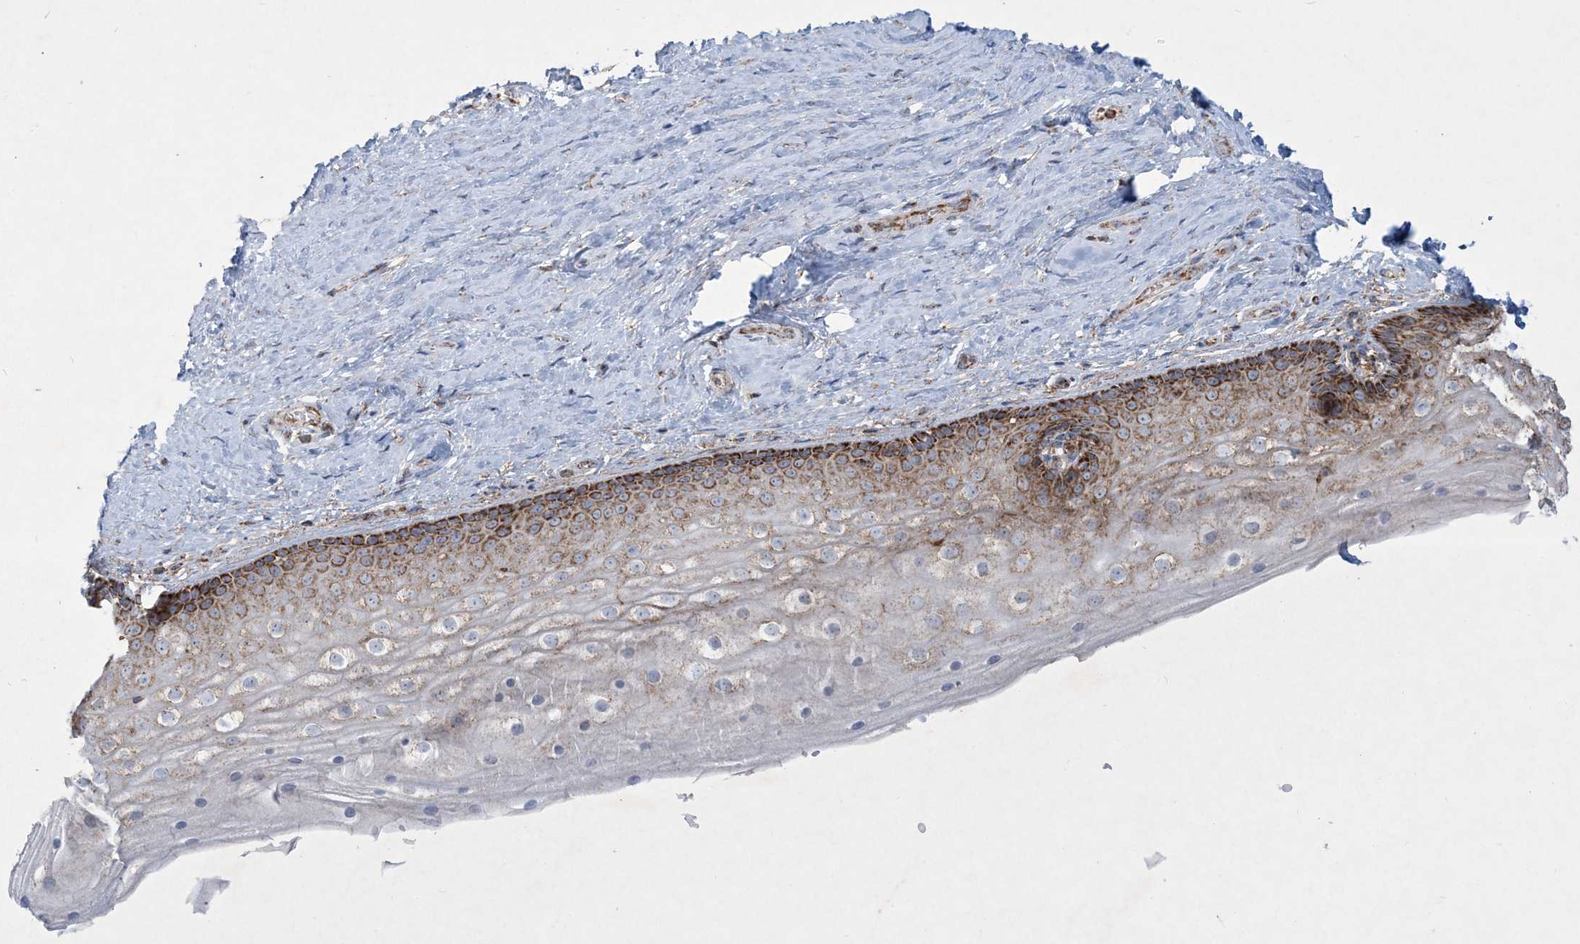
{"staining": {"intensity": "moderate", "quantity": ">75%", "location": "cytoplasmic/membranous"}, "tissue": "vagina", "cell_type": "Squamous epithelial cells", "image_type": "normal", "snomed": [{"axis": "morphology", "description": "Normal tissue, NOS"}, {"axis": "topography", "description": "Vagina"}], "caption": "The immunohistochemical stain shows moderate cytoplasmic/membranous positivity in squamous epithelial cells of normal vagina. (brown staining indicates protein expression, while blue staining denotes nuclei).", "gene": "BEND4", "patient": {"sex": "female", "age": 46}}